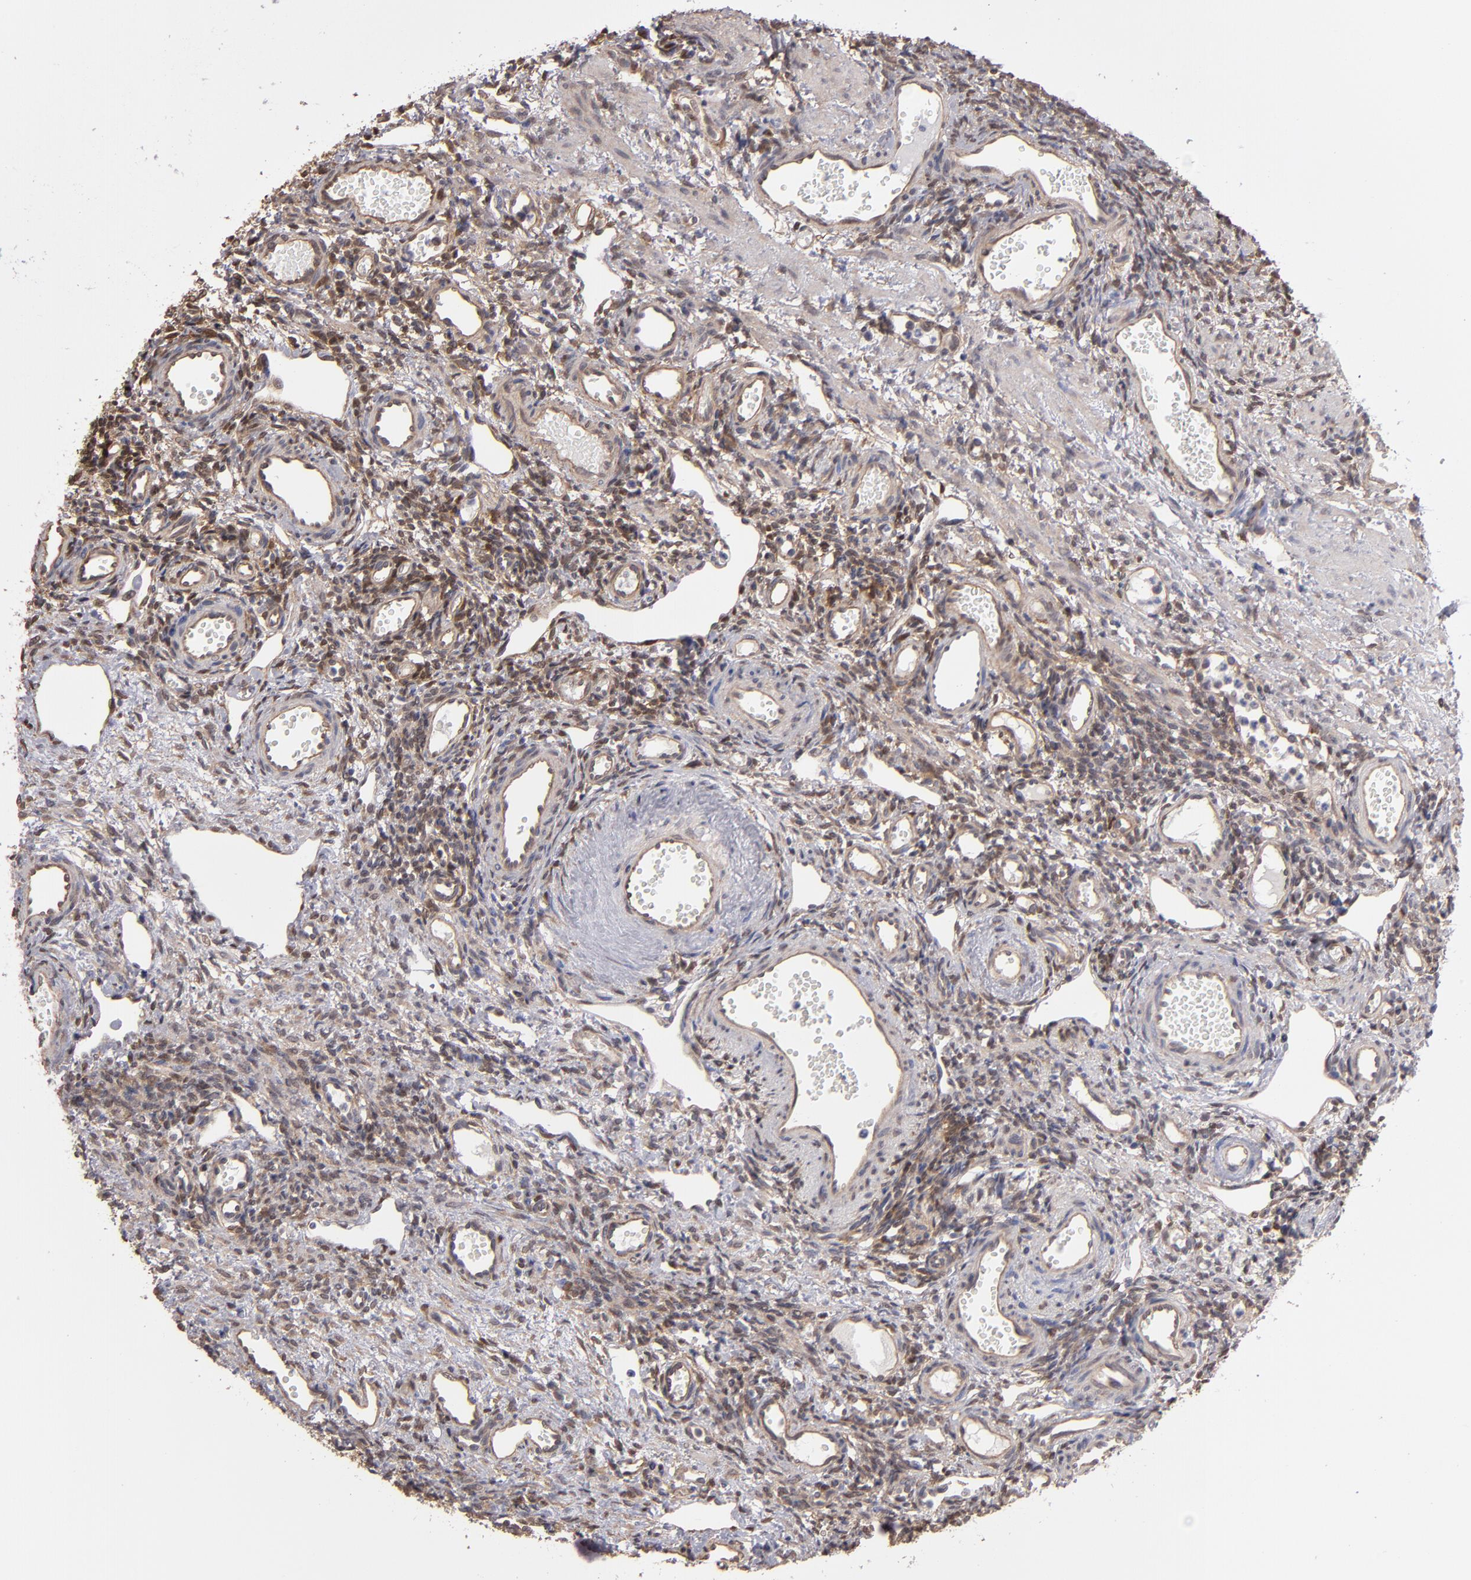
{"staining": {"intensity": "moderate", "quantity": ">75%", "location": "cytoplasmic/membranous"}, "tissue": "ovary", "cell_type": "Follicle cells", "image_type": "normal", "snomed": [{"axis": "morphology", "description": "Normal tissue, NOS"}, {"axis": "topography", "description": "Ovary"}], "caption": "Ovary stained with DAB (3,3'-diaminobenzidine) IHC displays medium levels of moderate cytoplasmic/membranous positivity in about >75% of follicle cells. The protein is stained brown, and the nuclei are stained in blue (DAB IHC with brightfield microscopy, high magnification).", "gene": "NDRG2", "patient": {"sex": "female", "age": 33}}